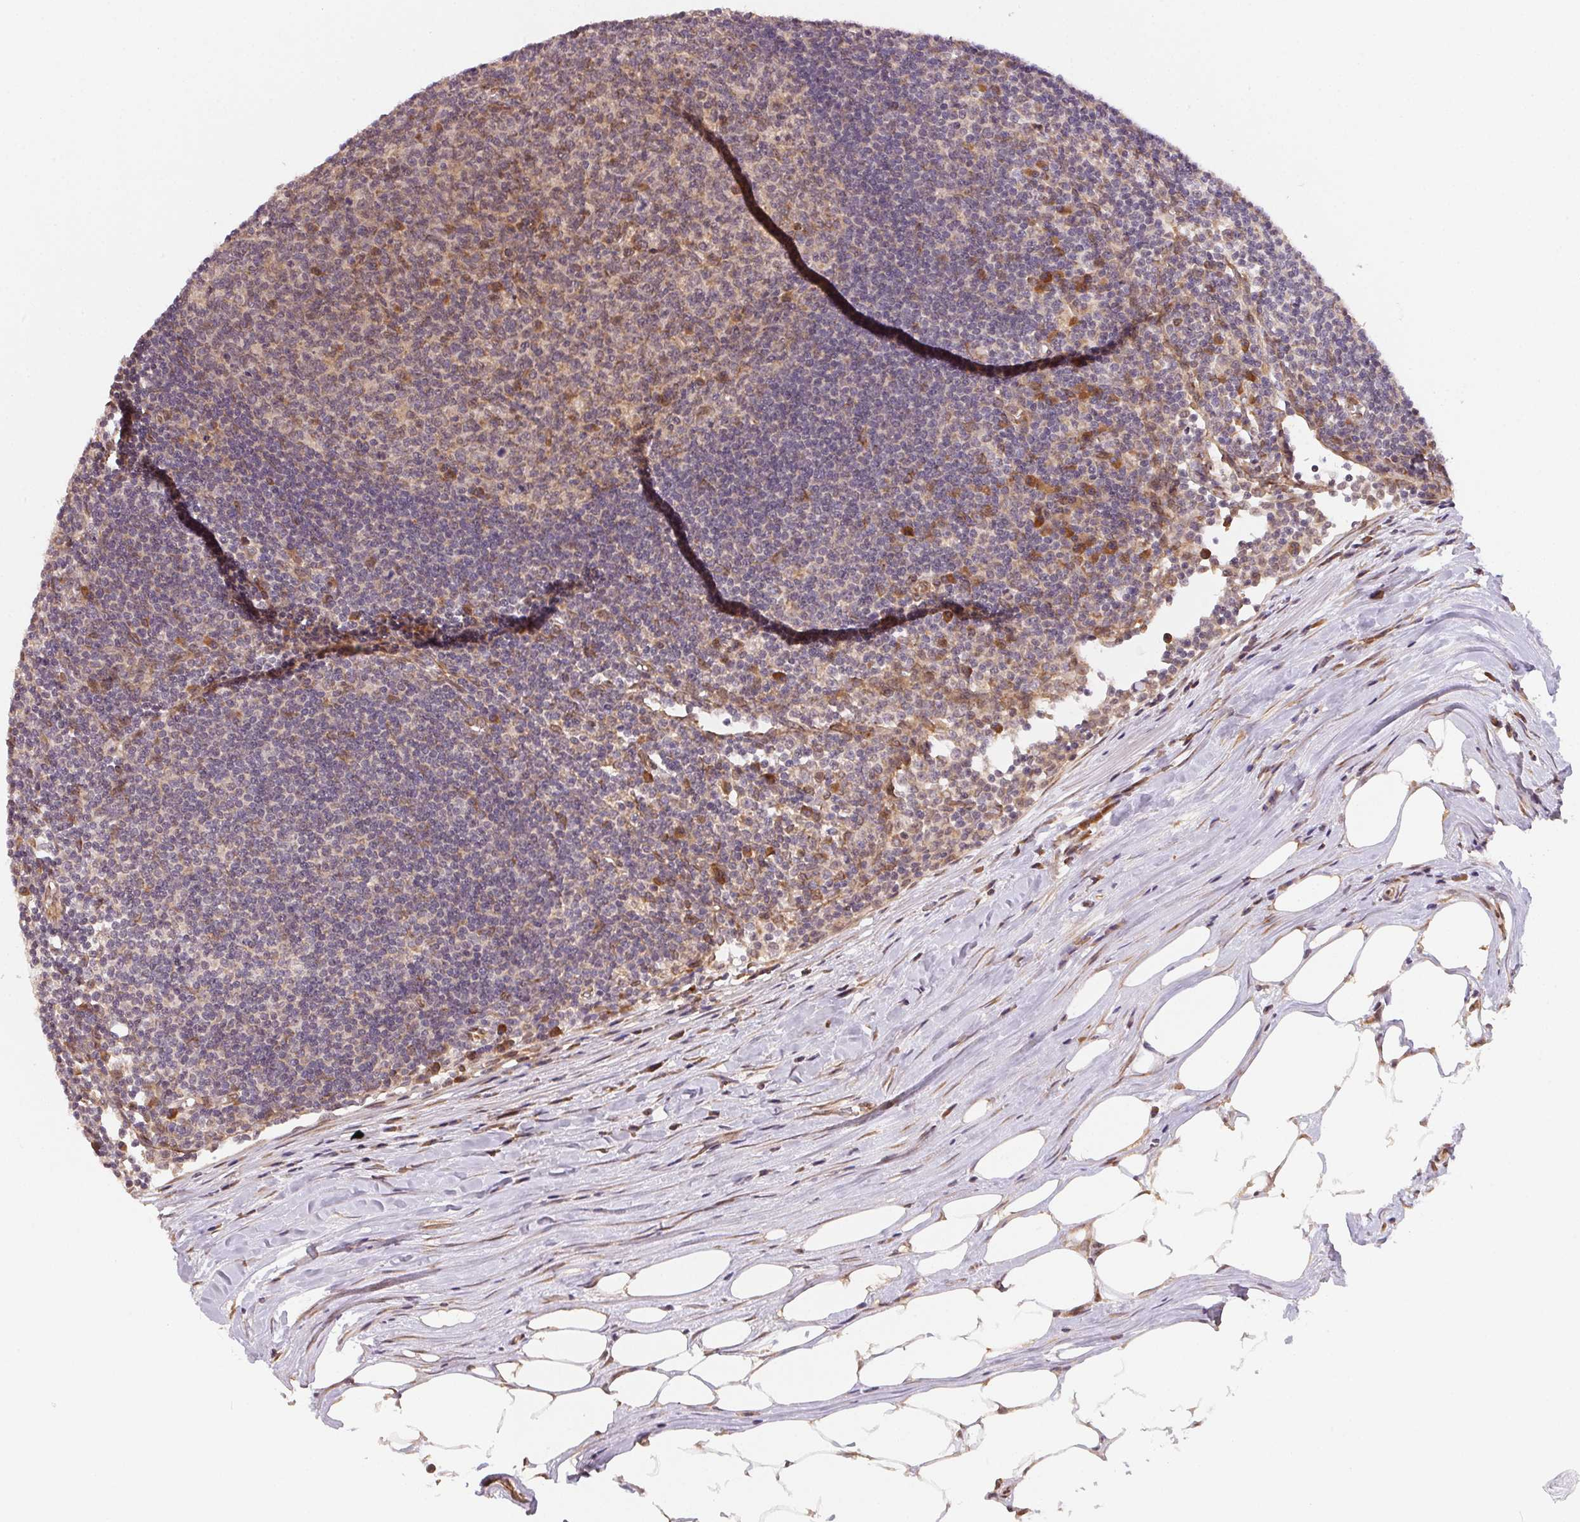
{"staining": {"intensity": "moderate", "quantity": "25%-75%", "location": "cytoplasmic/membranous"}, "tissue": "lymph node", "cell_type": "Germinal center cells", "image_type": "normal", "snomed": [{"axis": "morphology", "description": "Normal tissue, NOS"}, {"axis": "topography", "description": "Lymph node"}], "caption": "A histopathology image of lymph node stained for a protein displays moderate cytoplasmic/membranous brown staining in germinal center cells.", "gene": "EI24", "patient": {"sex": "male", "age": 67}}